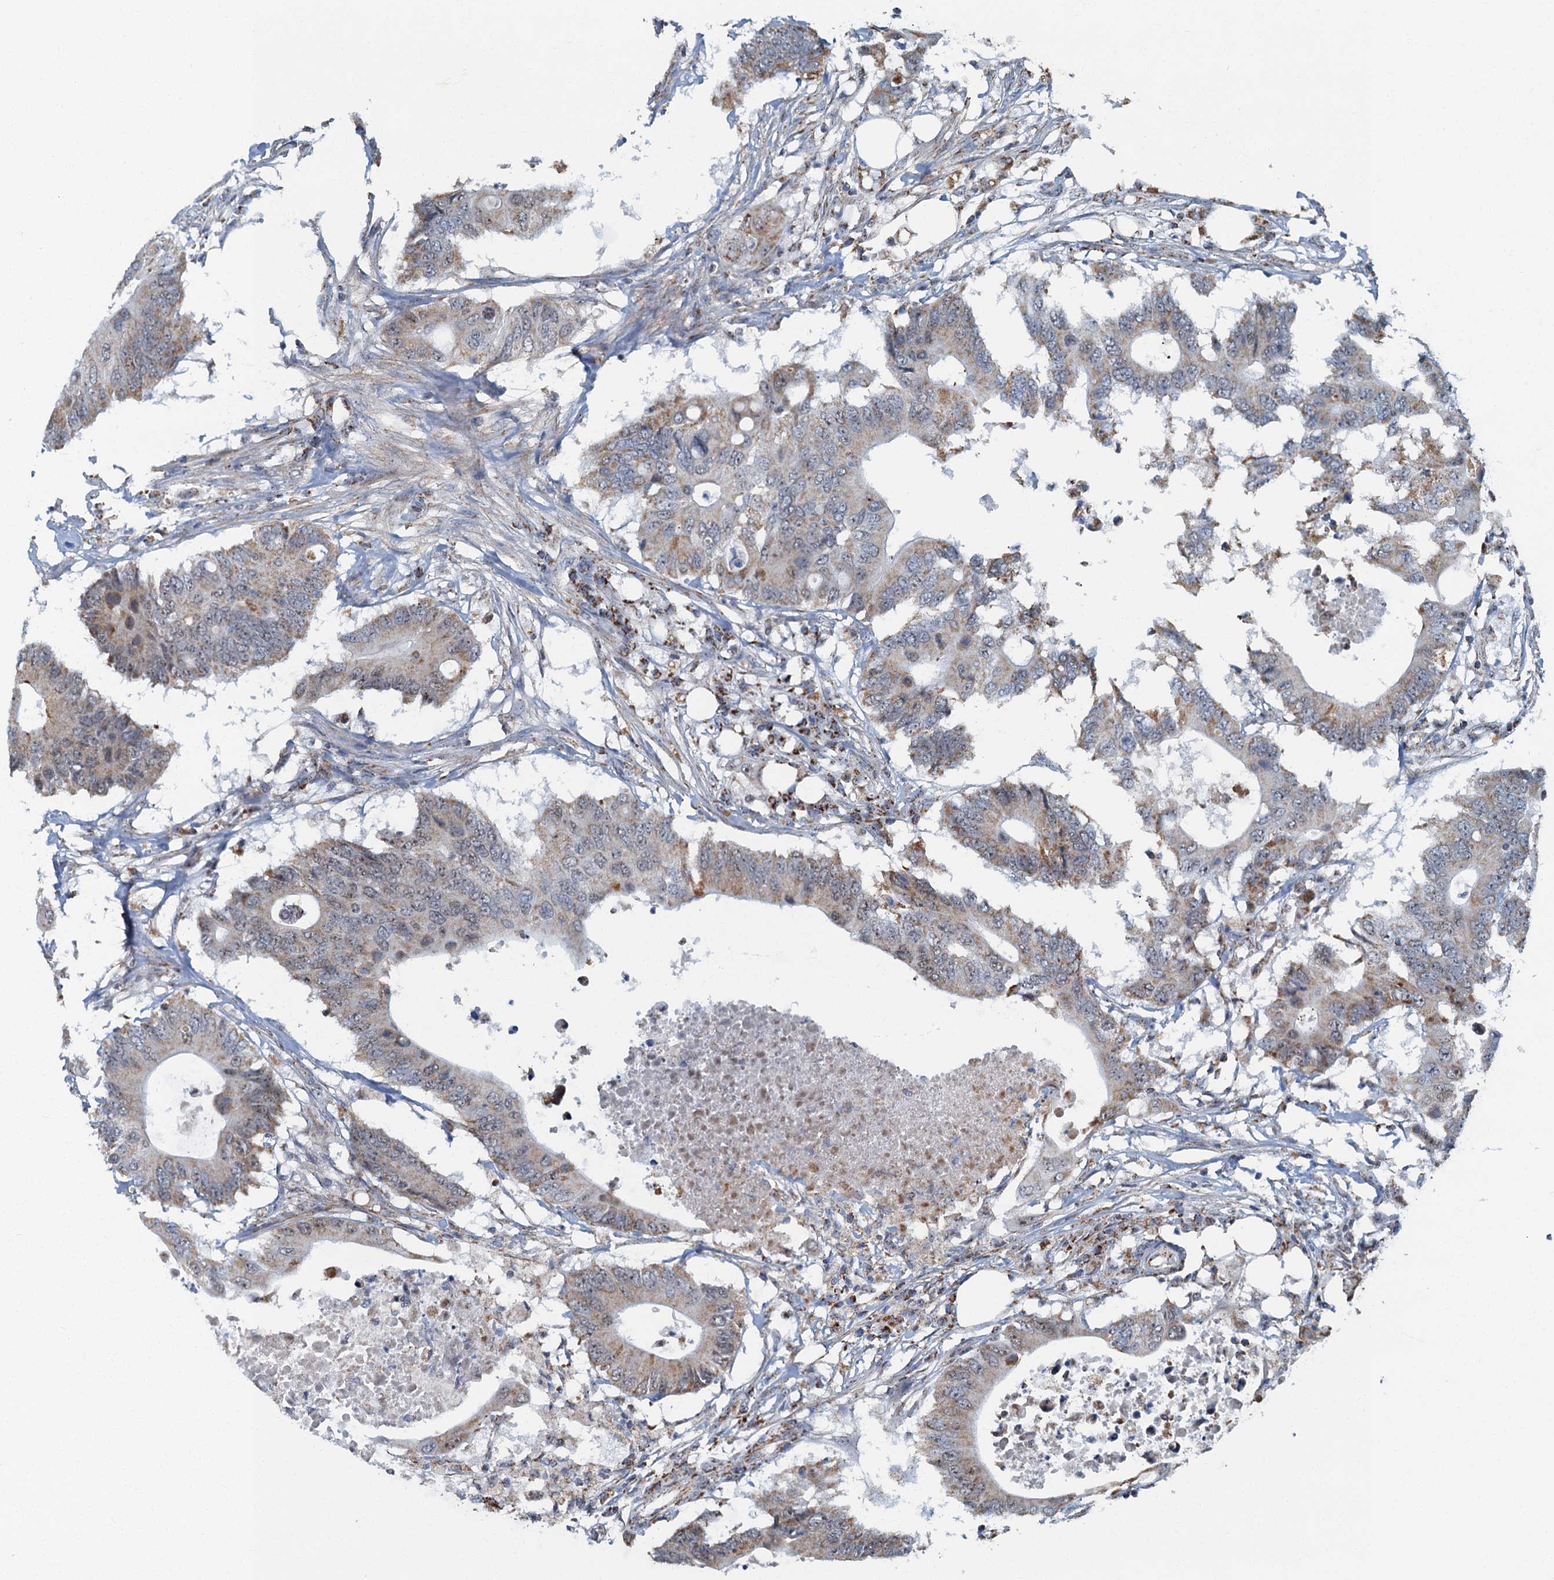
{"staining": {"intensity": "weak", "quantity": "25%-75%", "location": "cytoplasmic/membranous"}, "tissue": "colorectal cancer", "cell_type": "Tumor cells", "image_type": "cancer", "snomed": [{"axis": "morphology", "description": "Adenocarcinoma, NOS"}, {"axis": "topography", "description": "Colon"}], "caption": "High-magnification brightfield microscopy of colorectal cancer stained with DAB (brown) and counterstained with hematoxylin (blue). tumor cells exhibit weak cytoplasmic/membranous staining is present in about25%-75% of cells.", "gene": "RAD9B", "patient": {"sex": "male", "age": 71}}